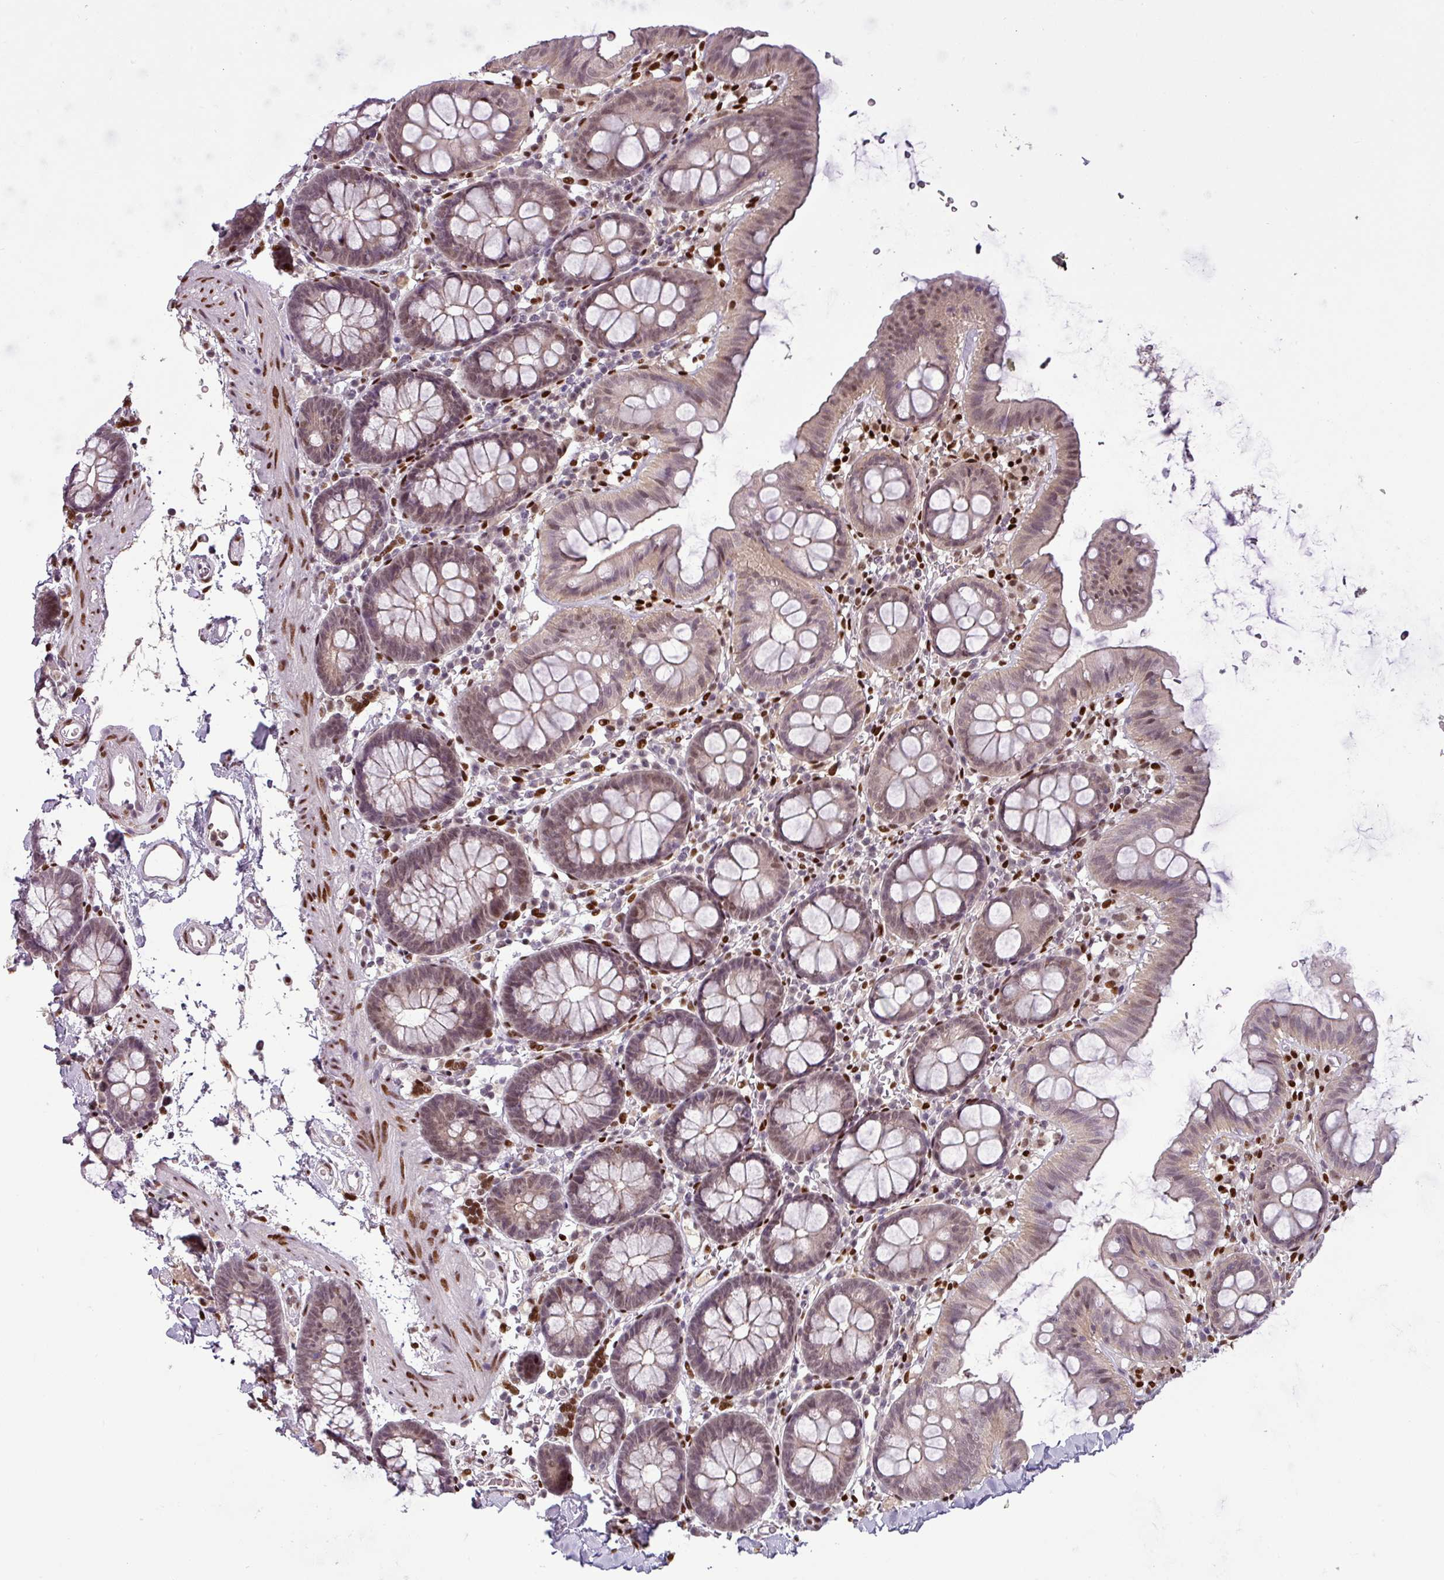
{"staining": {"intensity": "moderate", "quantity": ">75%", "location": "nuclear"}, "tissue": "colon", "cell_type": "Endothelial cells", "image_type": "normal", "snomed": [{"axis": "morphology", "description": "Normal tissue, NOS"}, {"axis": "topography", "description": "Colon"}], "caption": "Brown immunohistochemical staining in benign colon displays moderate nuclear staining in approximately >75% of endothelial cells. Ihc stains the protein in brown and the nuclei are stained blue.", "gene": "IRF2BPL", "patient": {"sex": "male", "age": 75}}